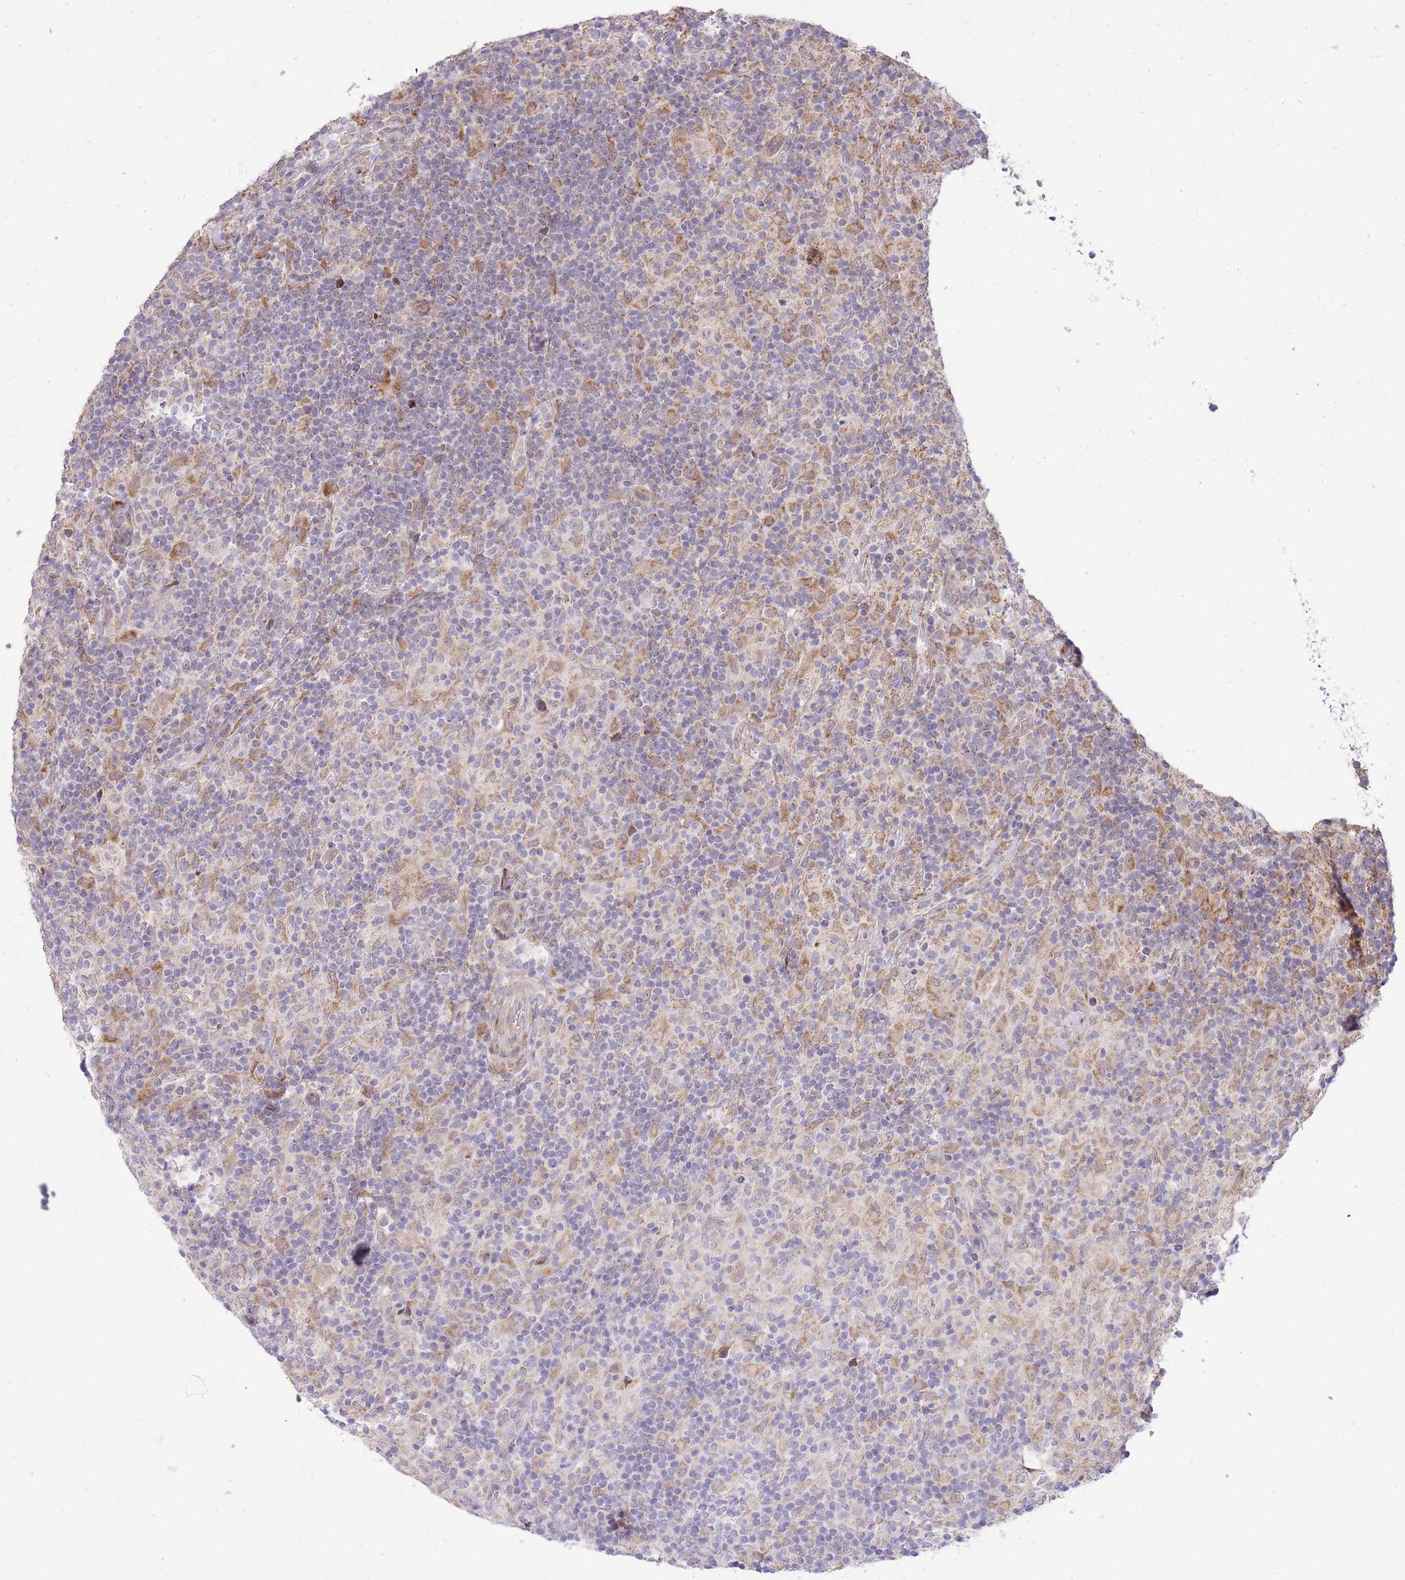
{"staining": {"intensity": "moderate", "quantity": "<25%", "location": "cytoplasmic/membranous"}, "tissue": "lymphoma", "cell_type": "Tumor cells", "image_type": "cancer", "snomed": [{"axis": "morphology", "description": "Hodgkin's disease, NOS"}, {"axis": "topography", "description": "Lymph node"}], "caption": "Tumor cells exhibit low levels of moderate cytoplasmic/membranous expression in approximately <25% of cells in lymphoma.", "gene": "SLC4A4", "patient": {"sex": "male", "age": 70}}